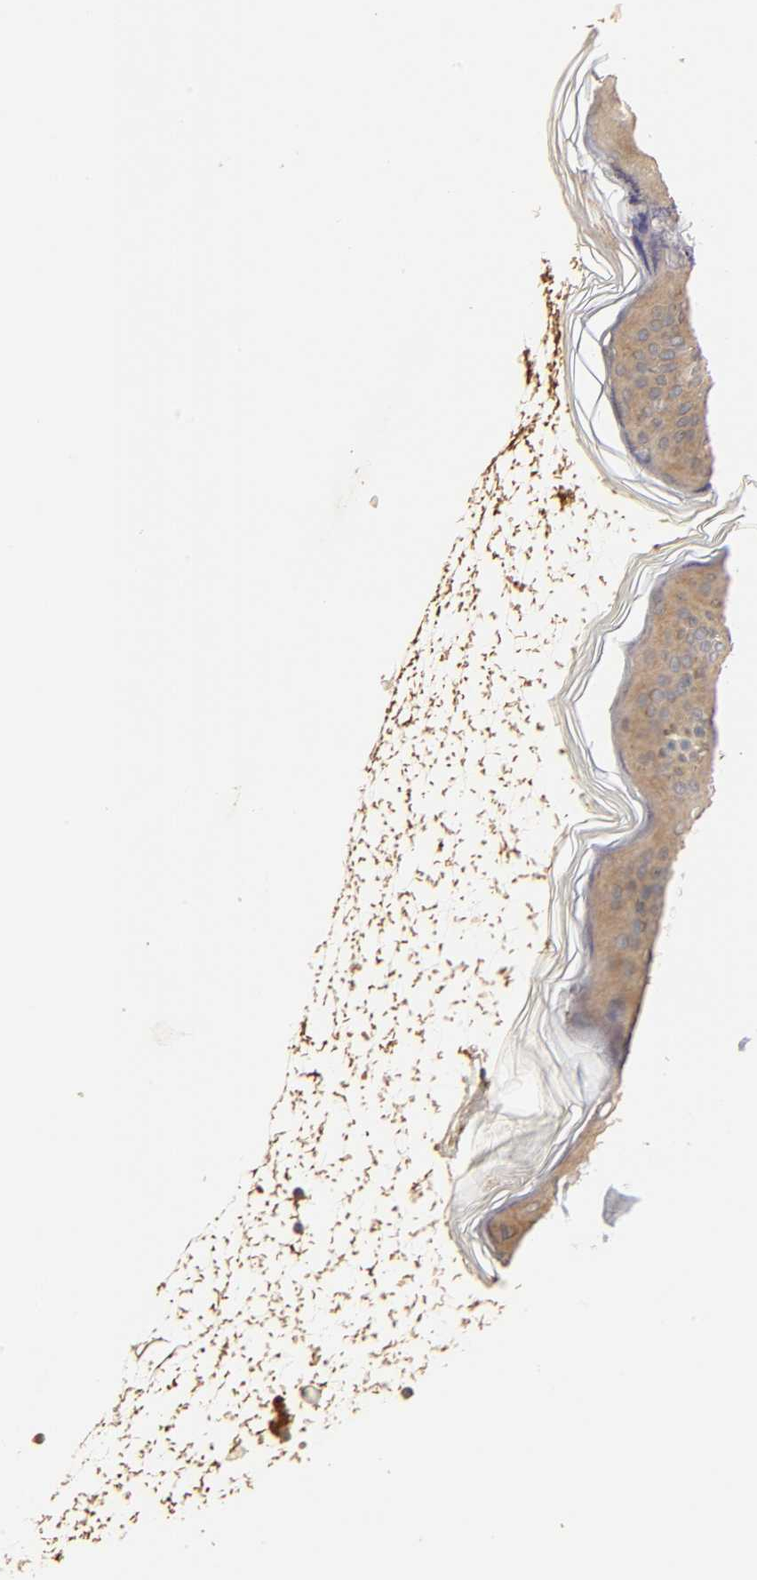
{"staining": {"intensity": "moderate", "quantity": ">75%", "location": "cytoplasmic/membranous"}, "tissue": "skin", "cell_type": "Fibroblasts", "image_type": "normal", "snomed": [{"axis": "morphology", "description": "Normal tissue, NOS"}, {"axis": "topography", "description": "Skin"}], "caption": "Immunohistochemical staining of unremarkable human skin shows medium levels of moderate cytoplasmic/membranous positivity in about >75% of fibroblasts.", "gene": "EPS8", "patient": {"sex": "female", "age": 4}}